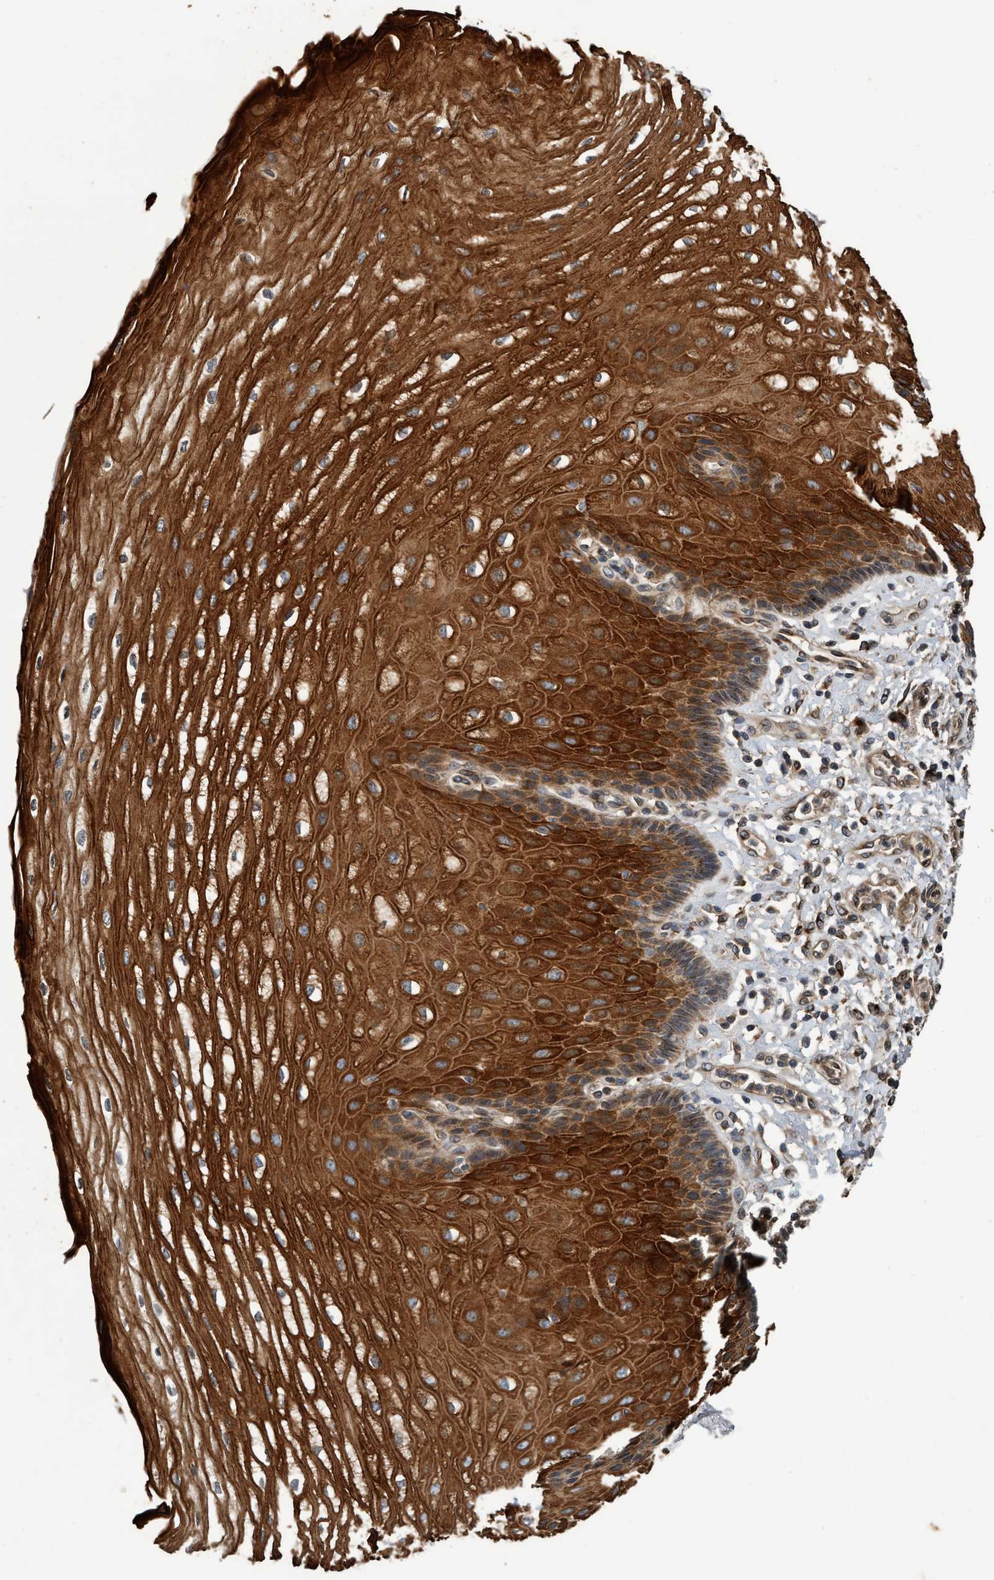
{"staining": {"intensity": "strong", "quantity": ">75%", "location": "cytoplasmic/membranous"}, "tissue": "esophagus", "cell_type": "Squamous epithelial cells", "image_type": "normal", "snomed": [{"axis": "morphology", "description": "Normal tissue, NOS"}, {"axis": "topography", "description": "Esophagus"}], "caption": "Immunohistochemical staining of unremarkable human esophagus displays high levels of strong cytoplasmic/membranous expression in about >75% of squamous epithelial cells.", "gene": "MACC1", "patient": {"sex": "male", "age": 54}}